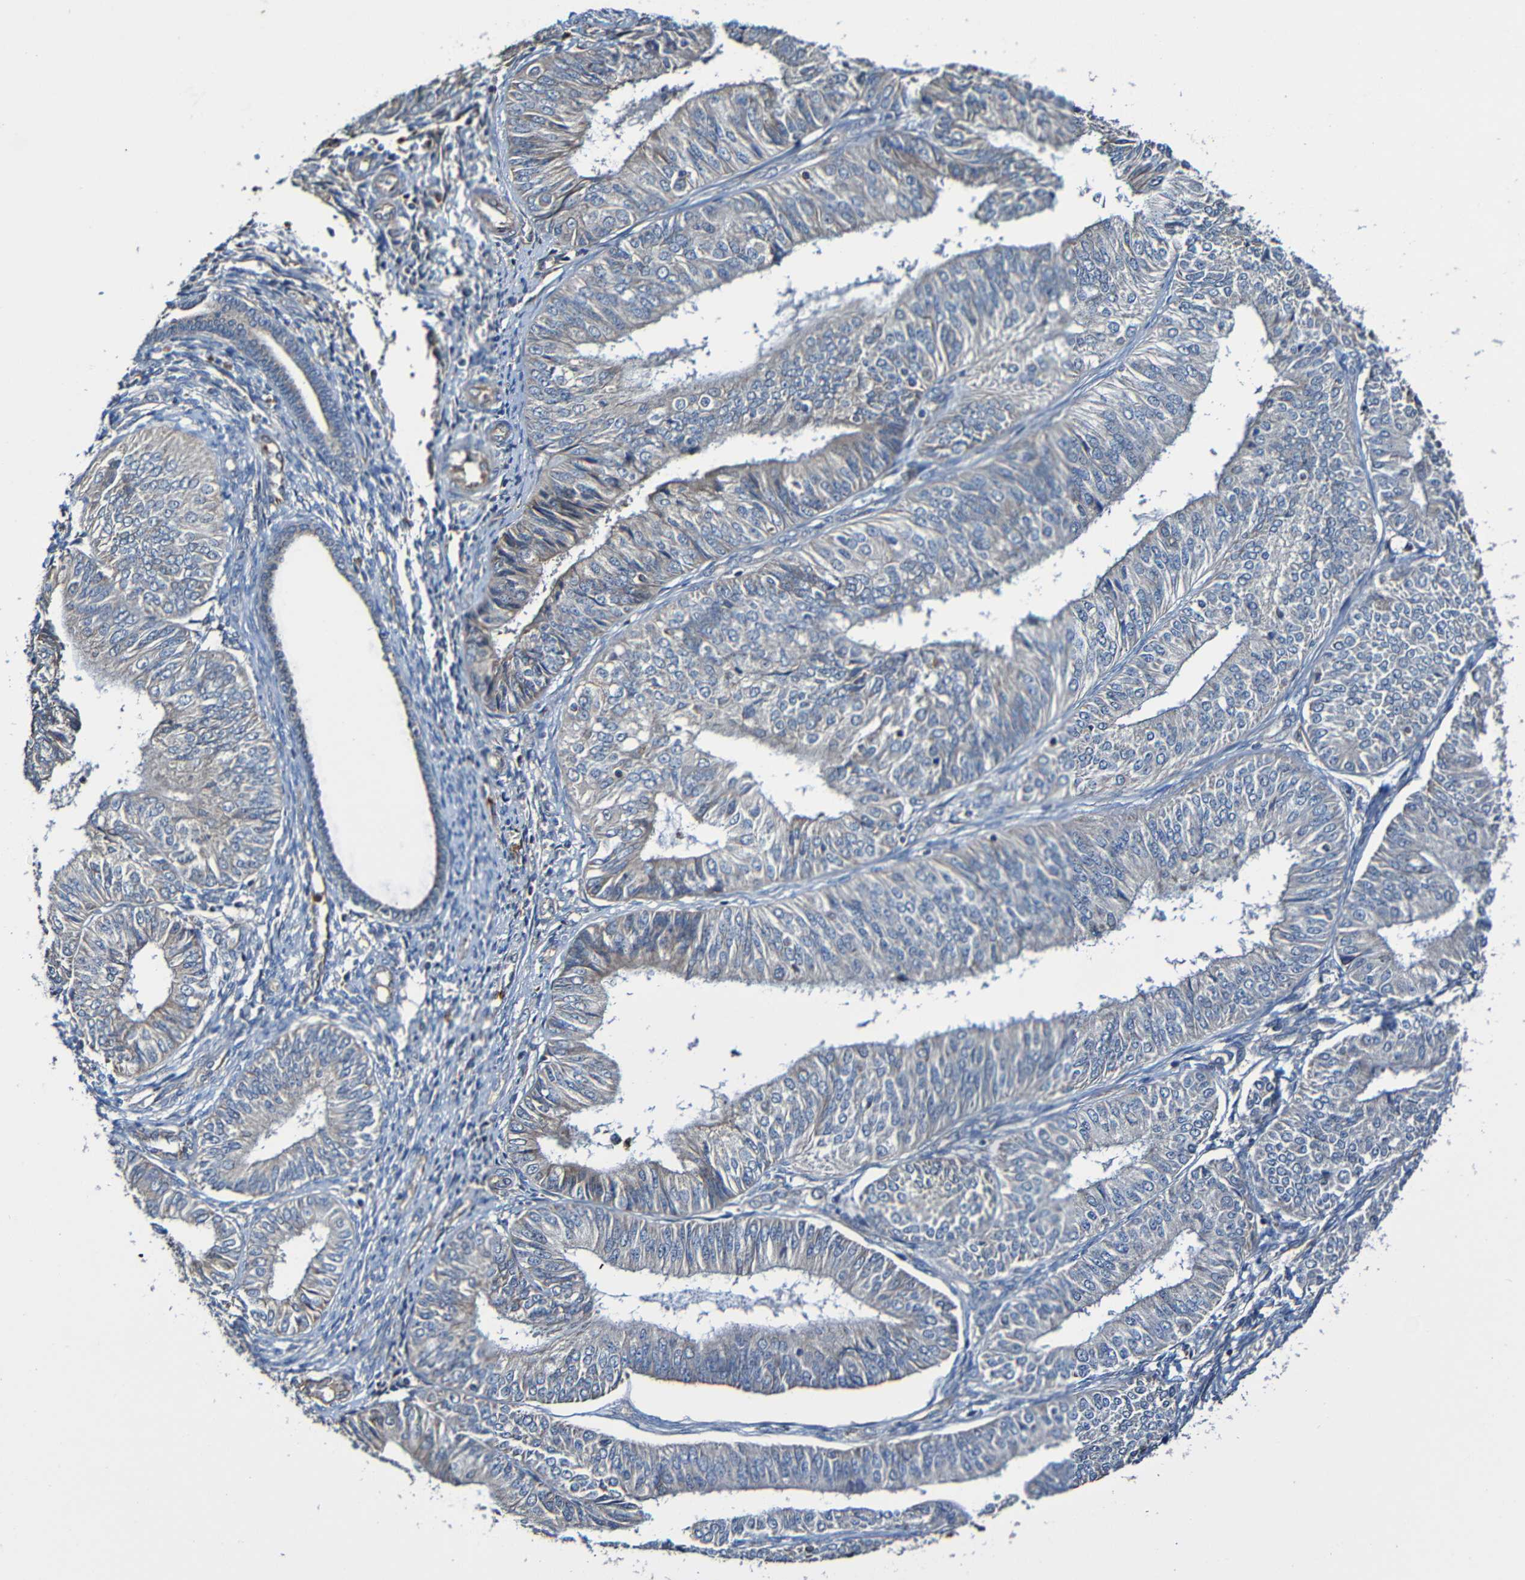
{"staining": {"intensity": "weak", "quantity": "25%-75%", "location": "cytoplasmic/membranous"}, "tissue": "endometrial cancer", "cell_type": "Tumor cells", "image_type": "cancer", "snomed": [{"axis": "morphology", "description": "Adenocarcinoma, NOS"}, {"axis": "topography", "description": "Endometrium"}], "caption": "This histopathology image demonstrates adenocarcinoma (endometrial) stained with immunohistochemistry to label a protein in brown. The cytoplasmic/membranous of tumor cells show weak positivity for the protein. Nuclei are counter-stained blue.", "gene": "ADAM15", "patient": {"sex": "female", "age": 58}}